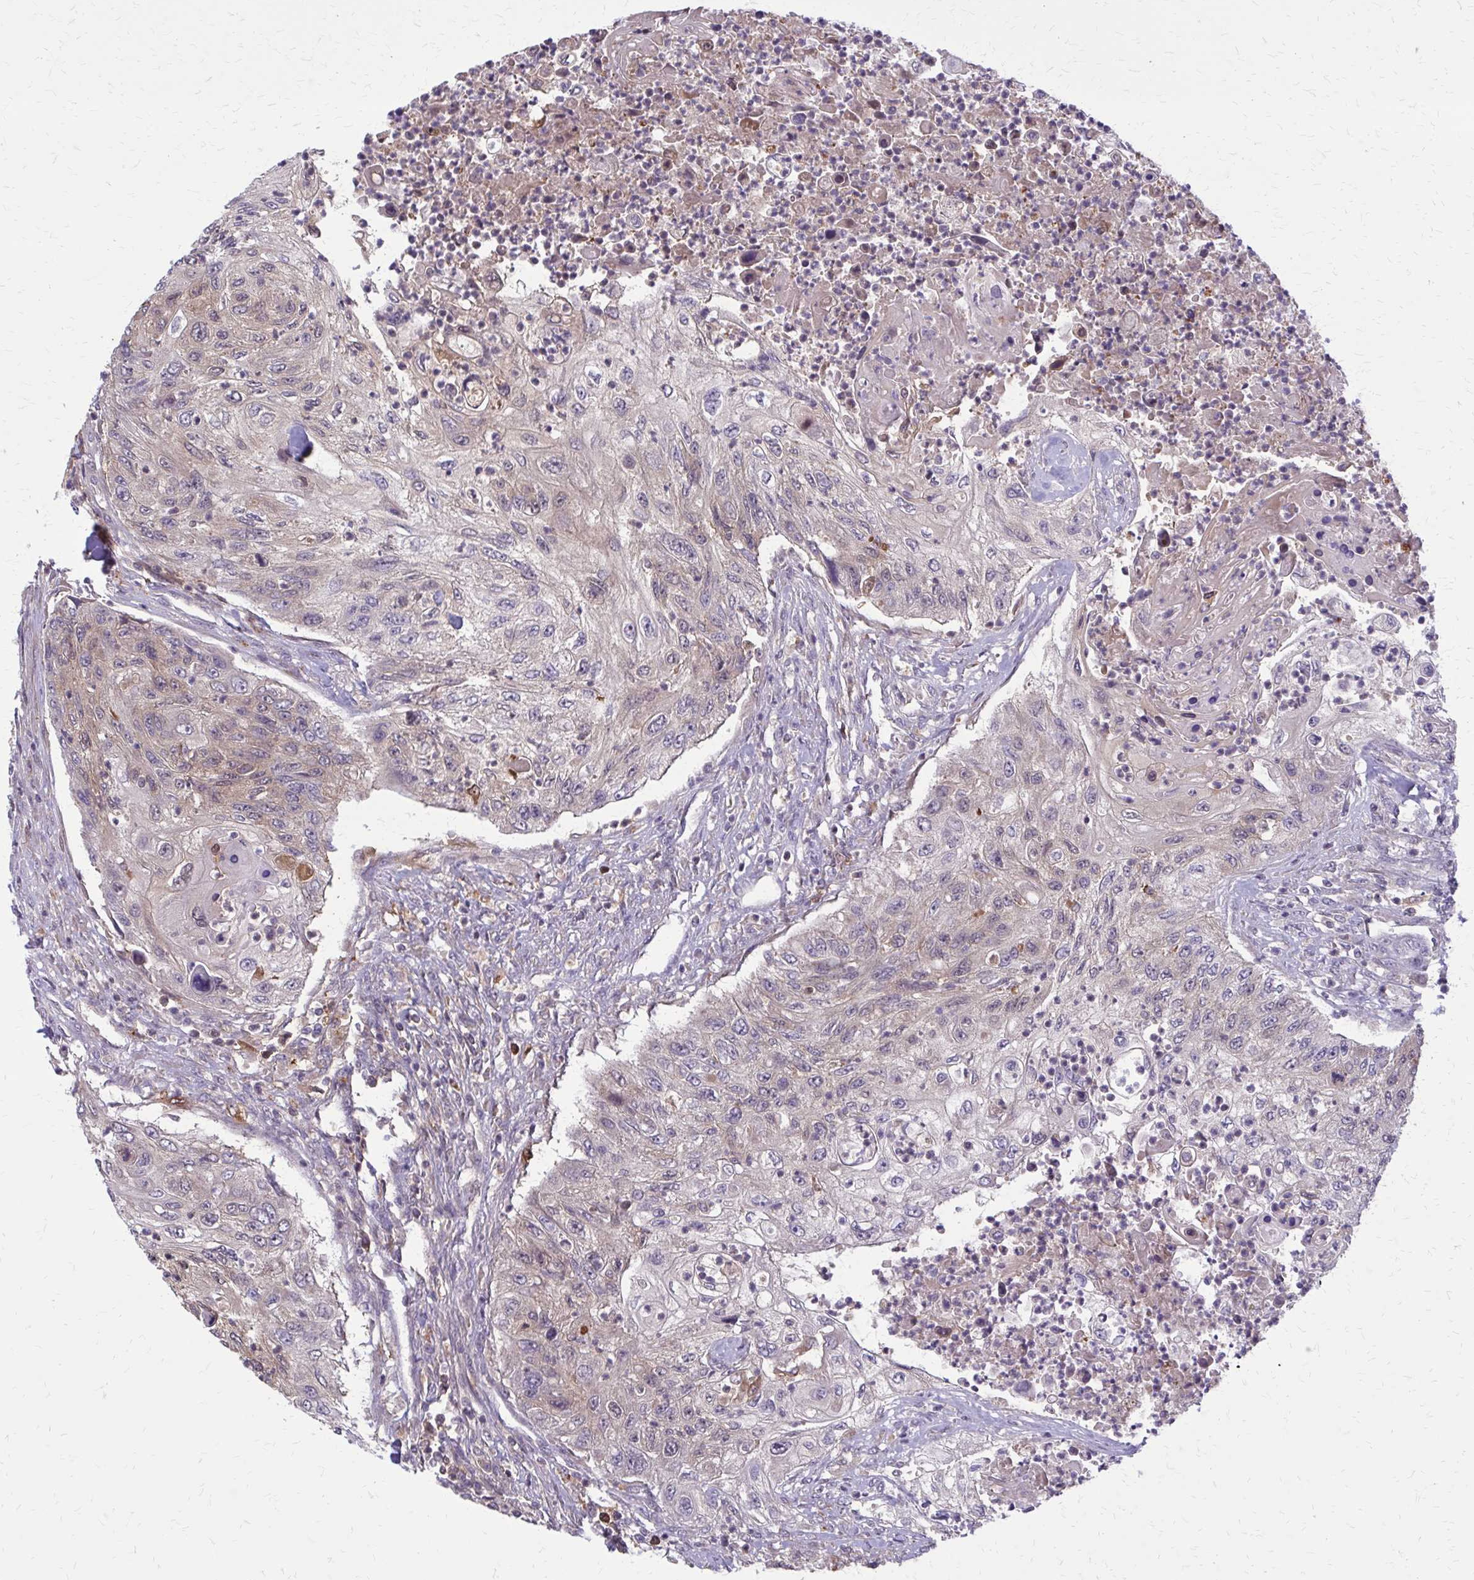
{"staining": {"intensity": "weak", "quantity": "<25%", "location": "cytoplasmic/membranous"}, "tissue": "urothelial cancer", "cell_type": "Tumor cells", "image_type": "cancer", "snomed": [{"axis": "morphology", "description": "Urothelial carcinoma, High grade"}, {"axis": "topography", "description": "Urinary bladder"}], "caption": "Immunohistochemical staining of human high-grade urothelial carcinoma demonstrates no significant staining in tumor cells. Nuclei are stained in blue.", "gene": "DBI", "patient": {"sex": "female", "age": 60}}